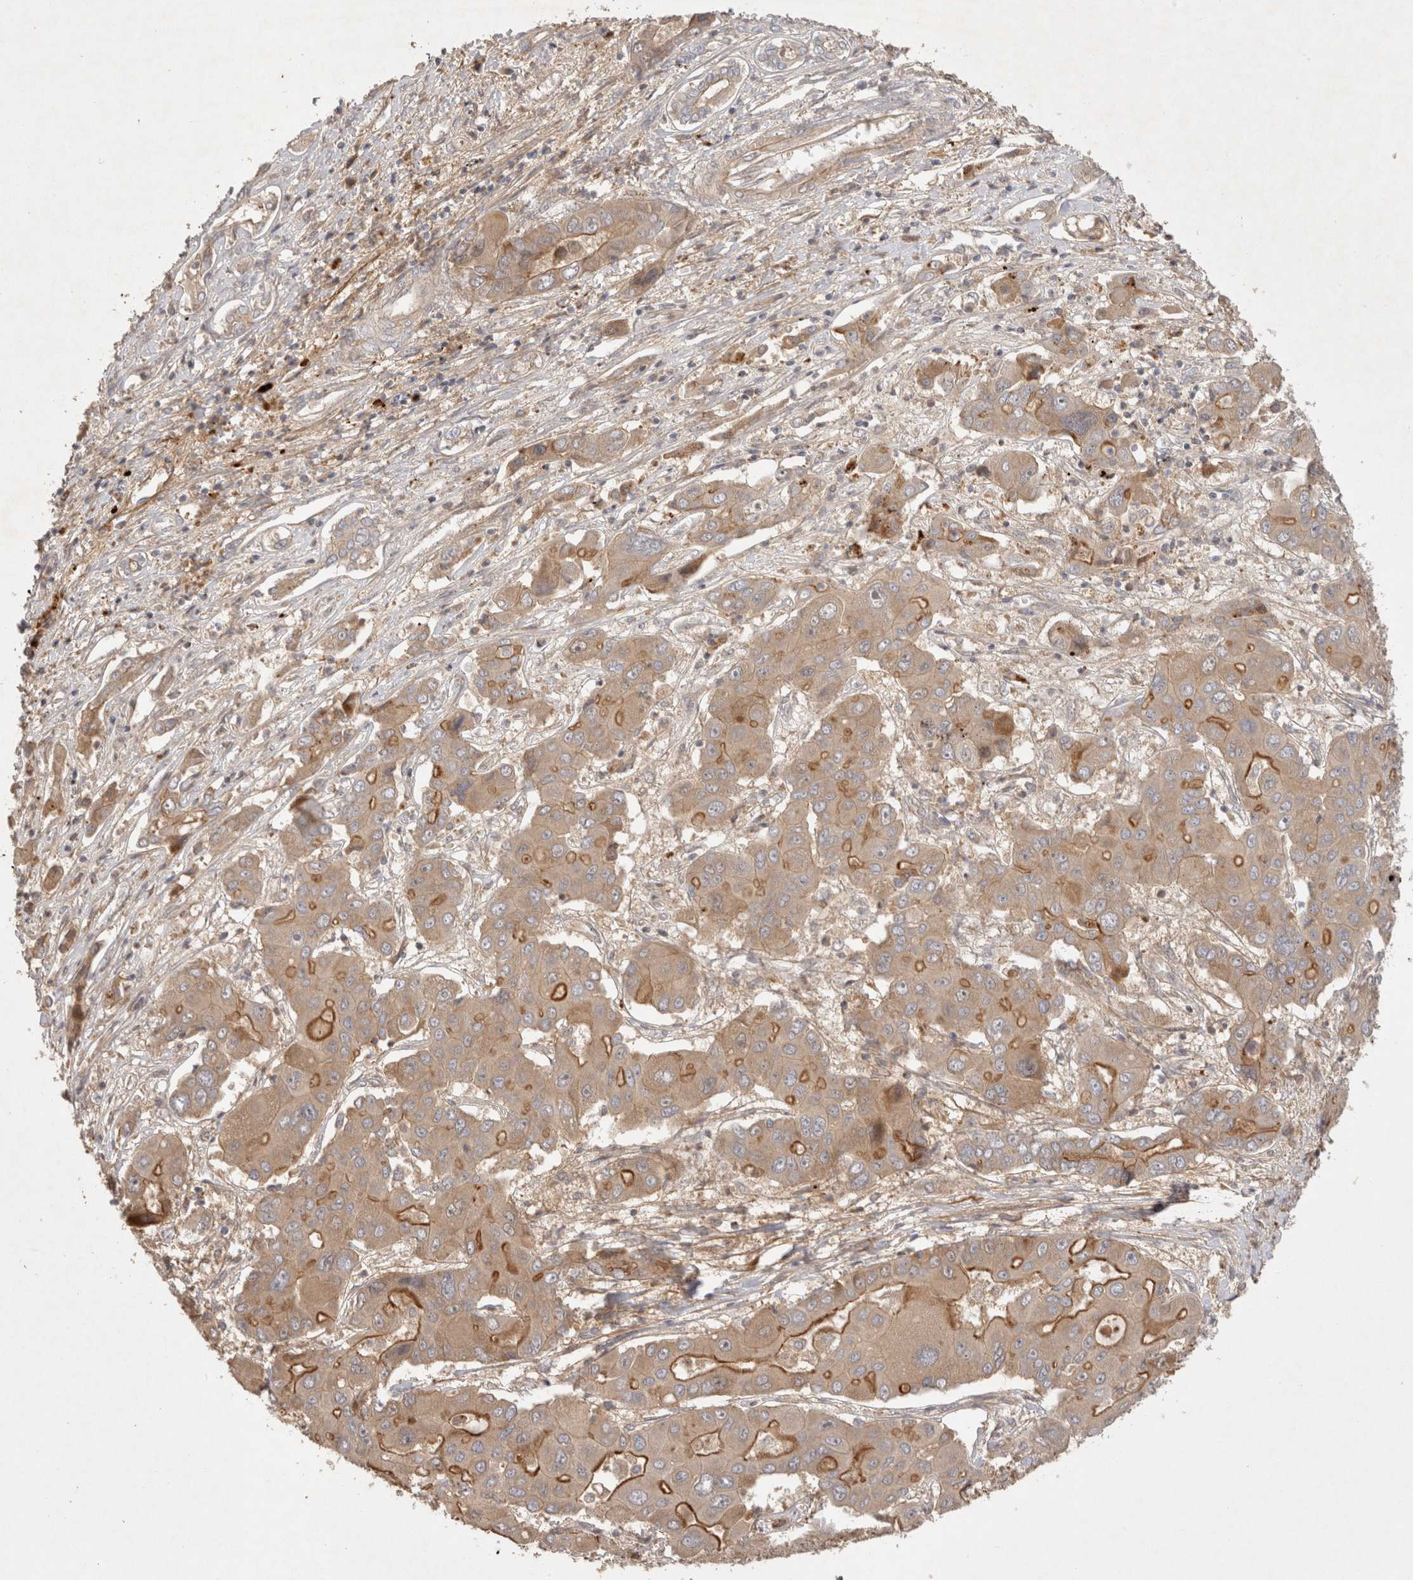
{"staining": {"intensity": "moderate", "quantity": ">75%", "location": "cytoplasmic/membranous"}, "tissue": "liver cancer", "cell_type": "Tumor cells", "image_type": "cancer", "snomed": [{"axis": "morphology", "description": "Cholangiocarcinoma"}, {"axis": "topography", "description": "Liver"}], "caption": "An IHC micrograph of neoplastic tissue is shown. Protein staining in brown shows moderate cytoplasmic/membranous positivity in liver cancer (cholangiocarcinoma) within tumor cells.", "gene": "PPP1R42", "patient": {"sex": "male", "age": 67}}